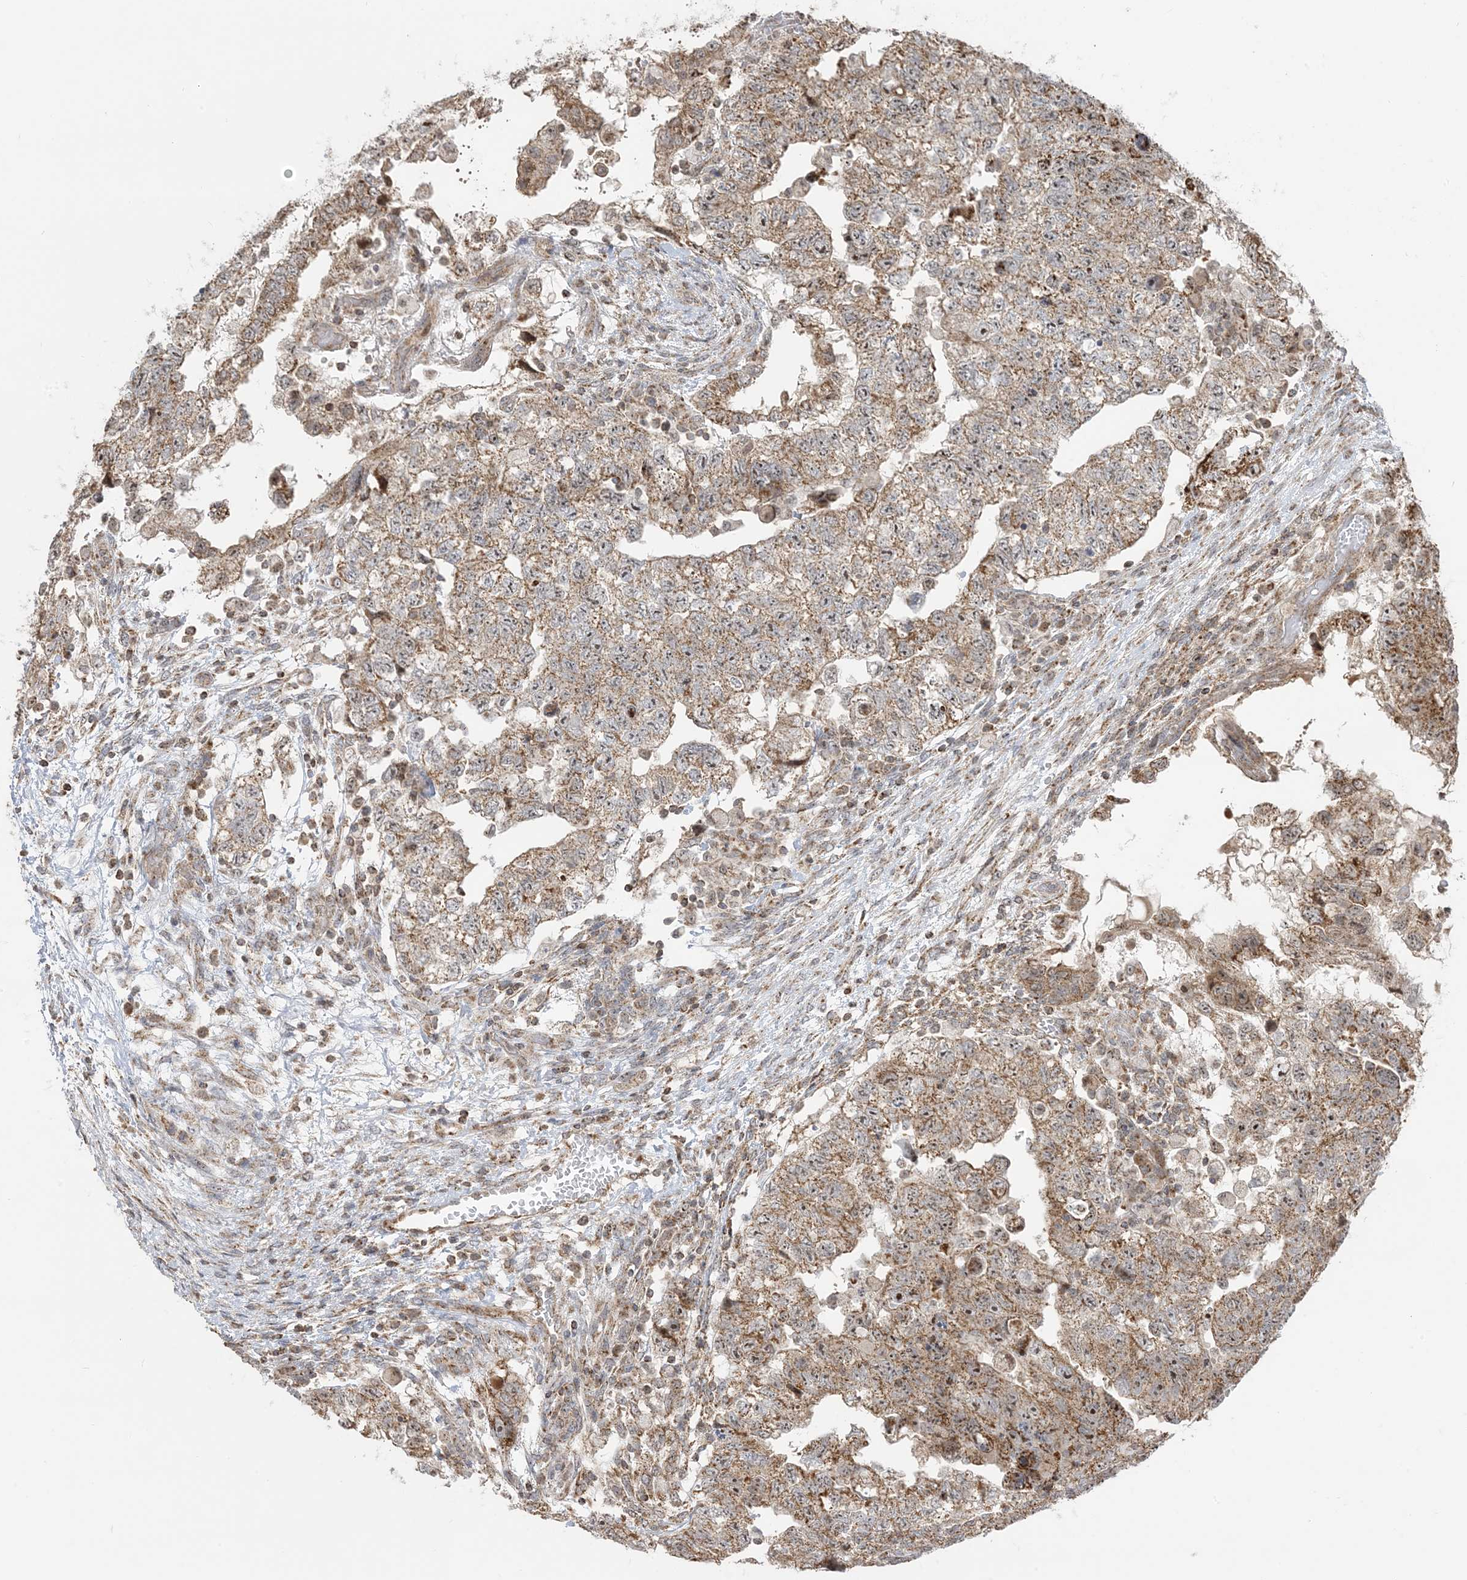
{"staining": {"intensity": "moderate", "quantity": ">75%", "location": "cytoplasmic/membranous,nuclear"}, "tissue": "testis cancer", "cell_type": "Tumor cells", "image_type": "cancer", "snomed": [{"axis": "morphology", "description": "Carcinoma, Embryonal, NOS"}, {"axis": "topography", "description": "Testis"}], "caption": "About >75% of tumor cells in human testis embryonal carcinoma show moderate cytoplasmic/membranous and nuclear protein expression as visualized by brown immunohistochemical staining.", "gene": "MAPKBP1", "patient": {"sex": "male", "age": 36}}